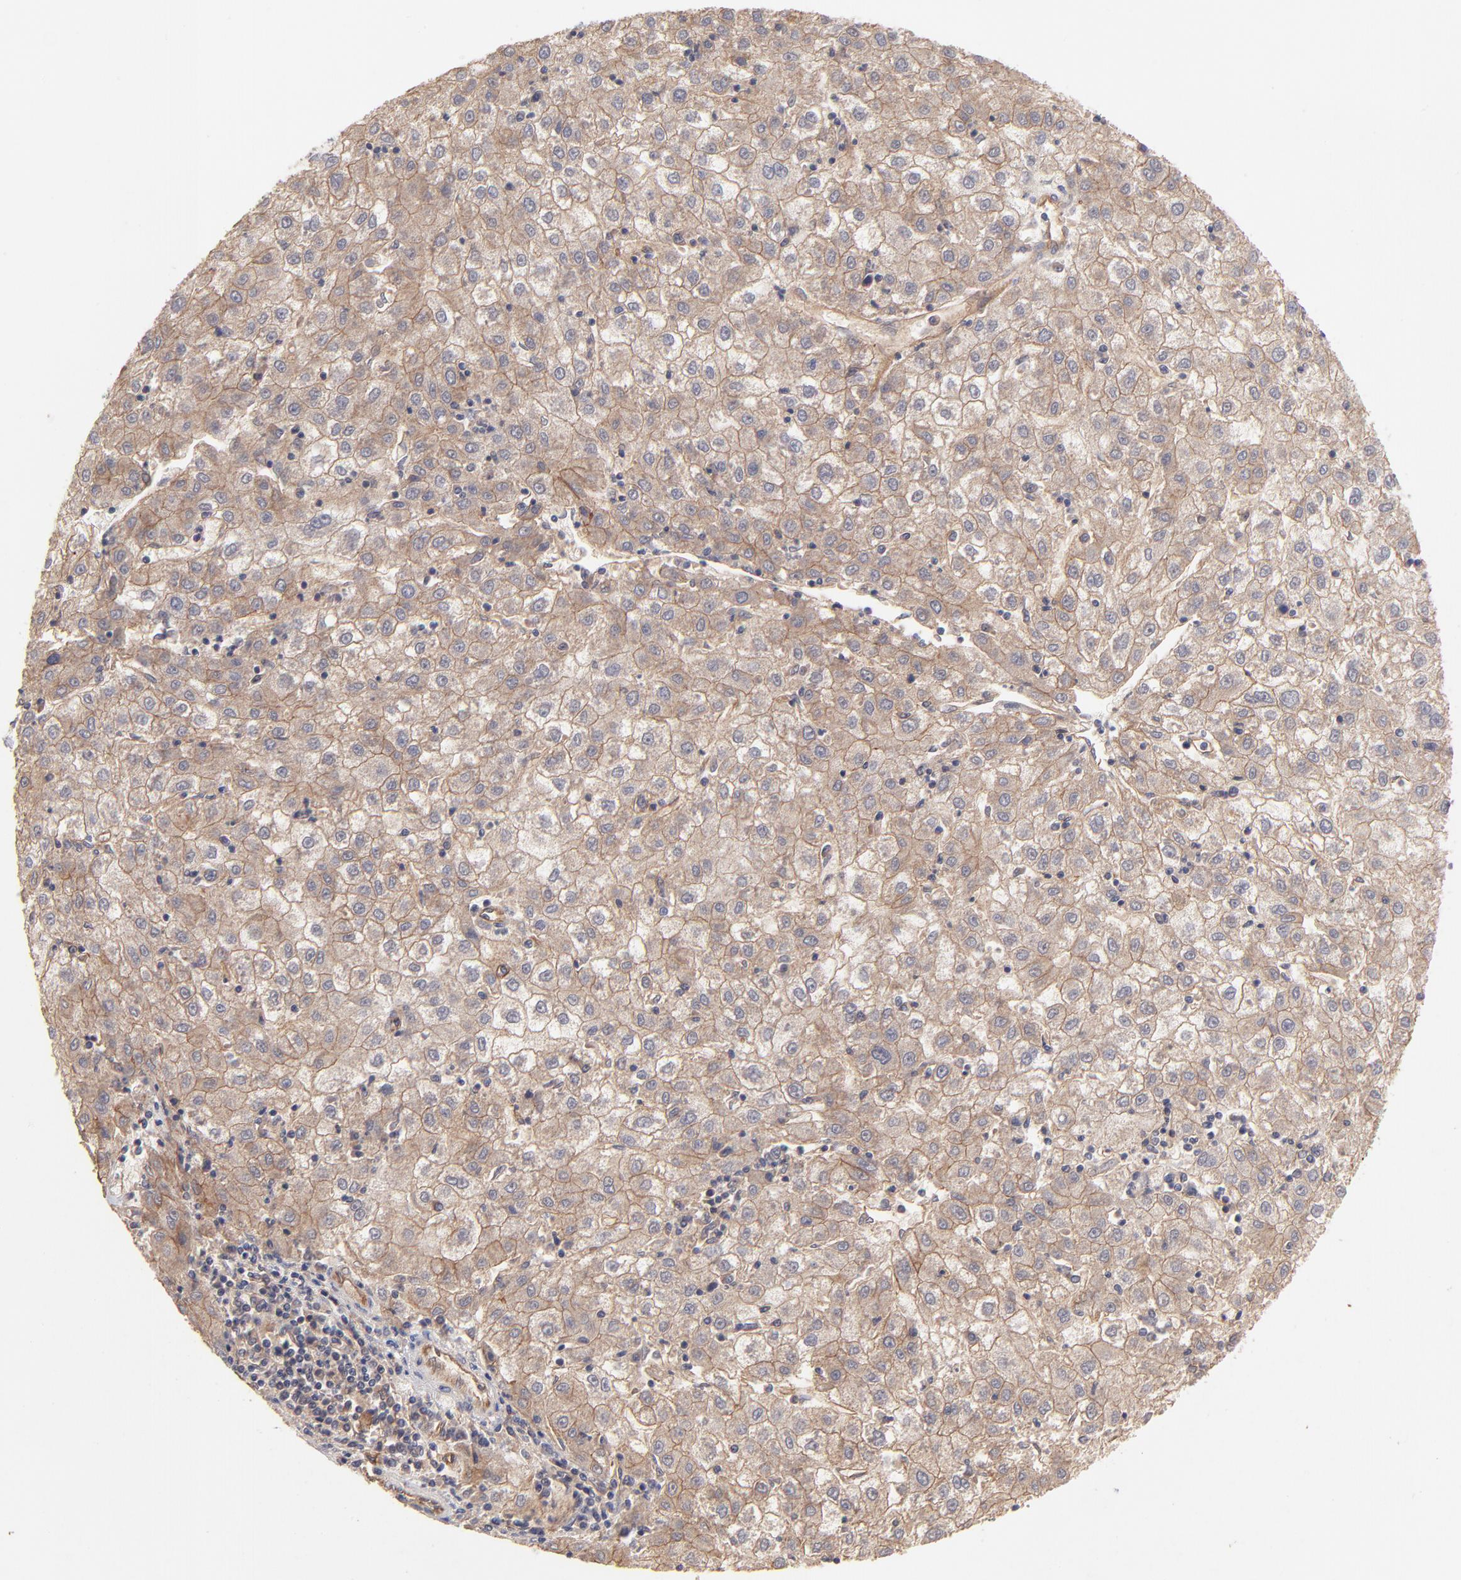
{"staining": {"intensity": "strong", "quantity": ">75%", "location": "cytoplasmic/membranous"}, "tissue": "liver cancer", "cell_type": "Tumor cells", "image_type": "cancer", "snomed": [{"axis": "morphology", "description": "Carcinoma, Hepatocellular, NOS"}, {"axis": "topography", "description": "Liver"}], "caption": "Protein expression analysis of hepatocellular carcinoma (liver) demonstrates strong cytoplasmic/membranous positivity in approximately >75% of tumor cells.", "gene": "STAP2", "patient": {"sex": "male", "age": 72}}